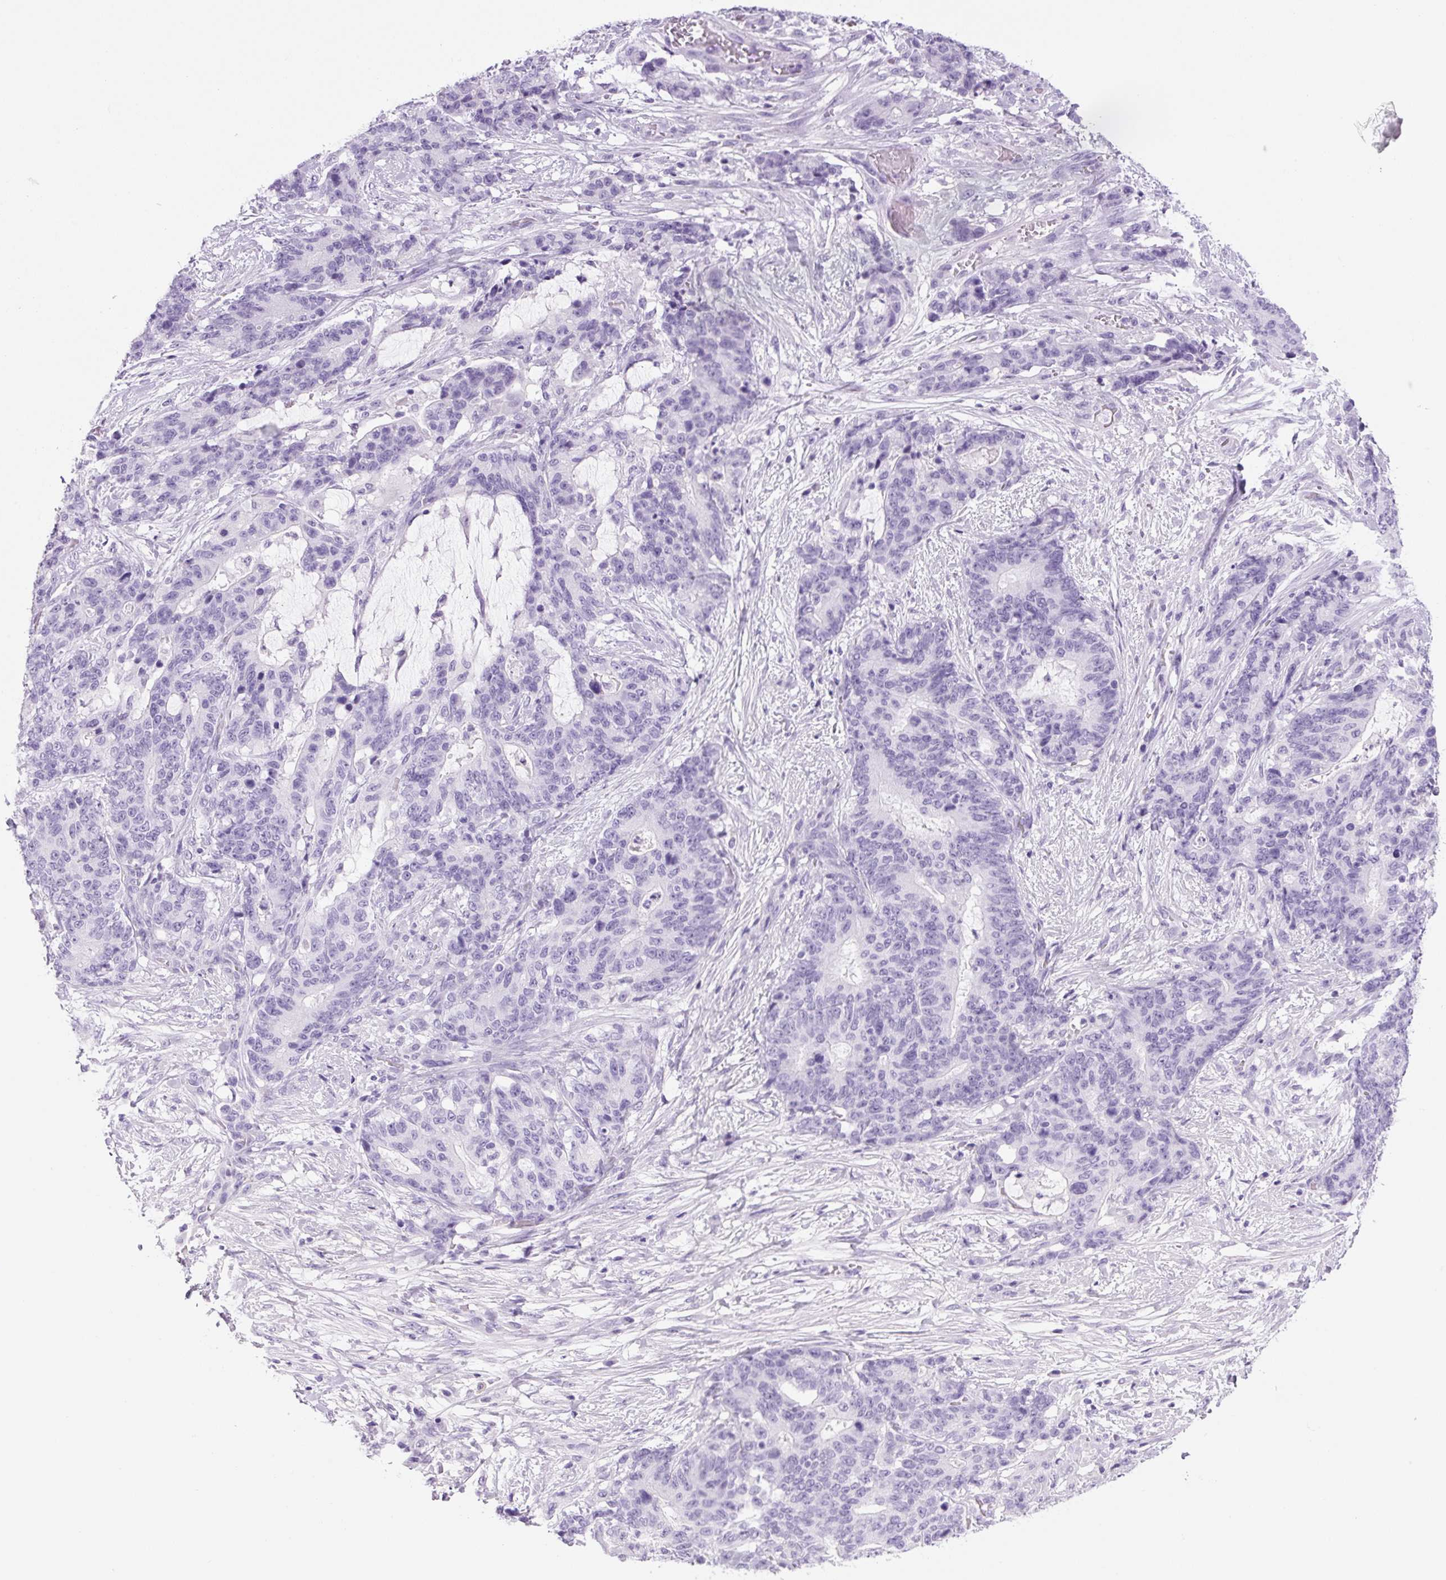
{"staining": {"intensity": "negative", "quantity": "none", "location": "none"}, "tissue": "stomach cancer", "cell_type": "Tumor cells", "image_type": "cancer", "snomed": [{"axis": "morphology", "description": "Normal tissue, NOS"}, {"axis": "morphology", "description": "Adenocarcinoma, NOS"}, {"axis": "topography", "description": "Stomach"}], "caption": "DAB immunohistochemical staining of human adenocarcinoma (stomach) displays no significant positivity in tumor cells. (DAB (3,3'-diaminobenzidine) immunohistochemistry, high magnification).", "gene": "PRRT1", "patient": {"sex": "female", "age": 64}}